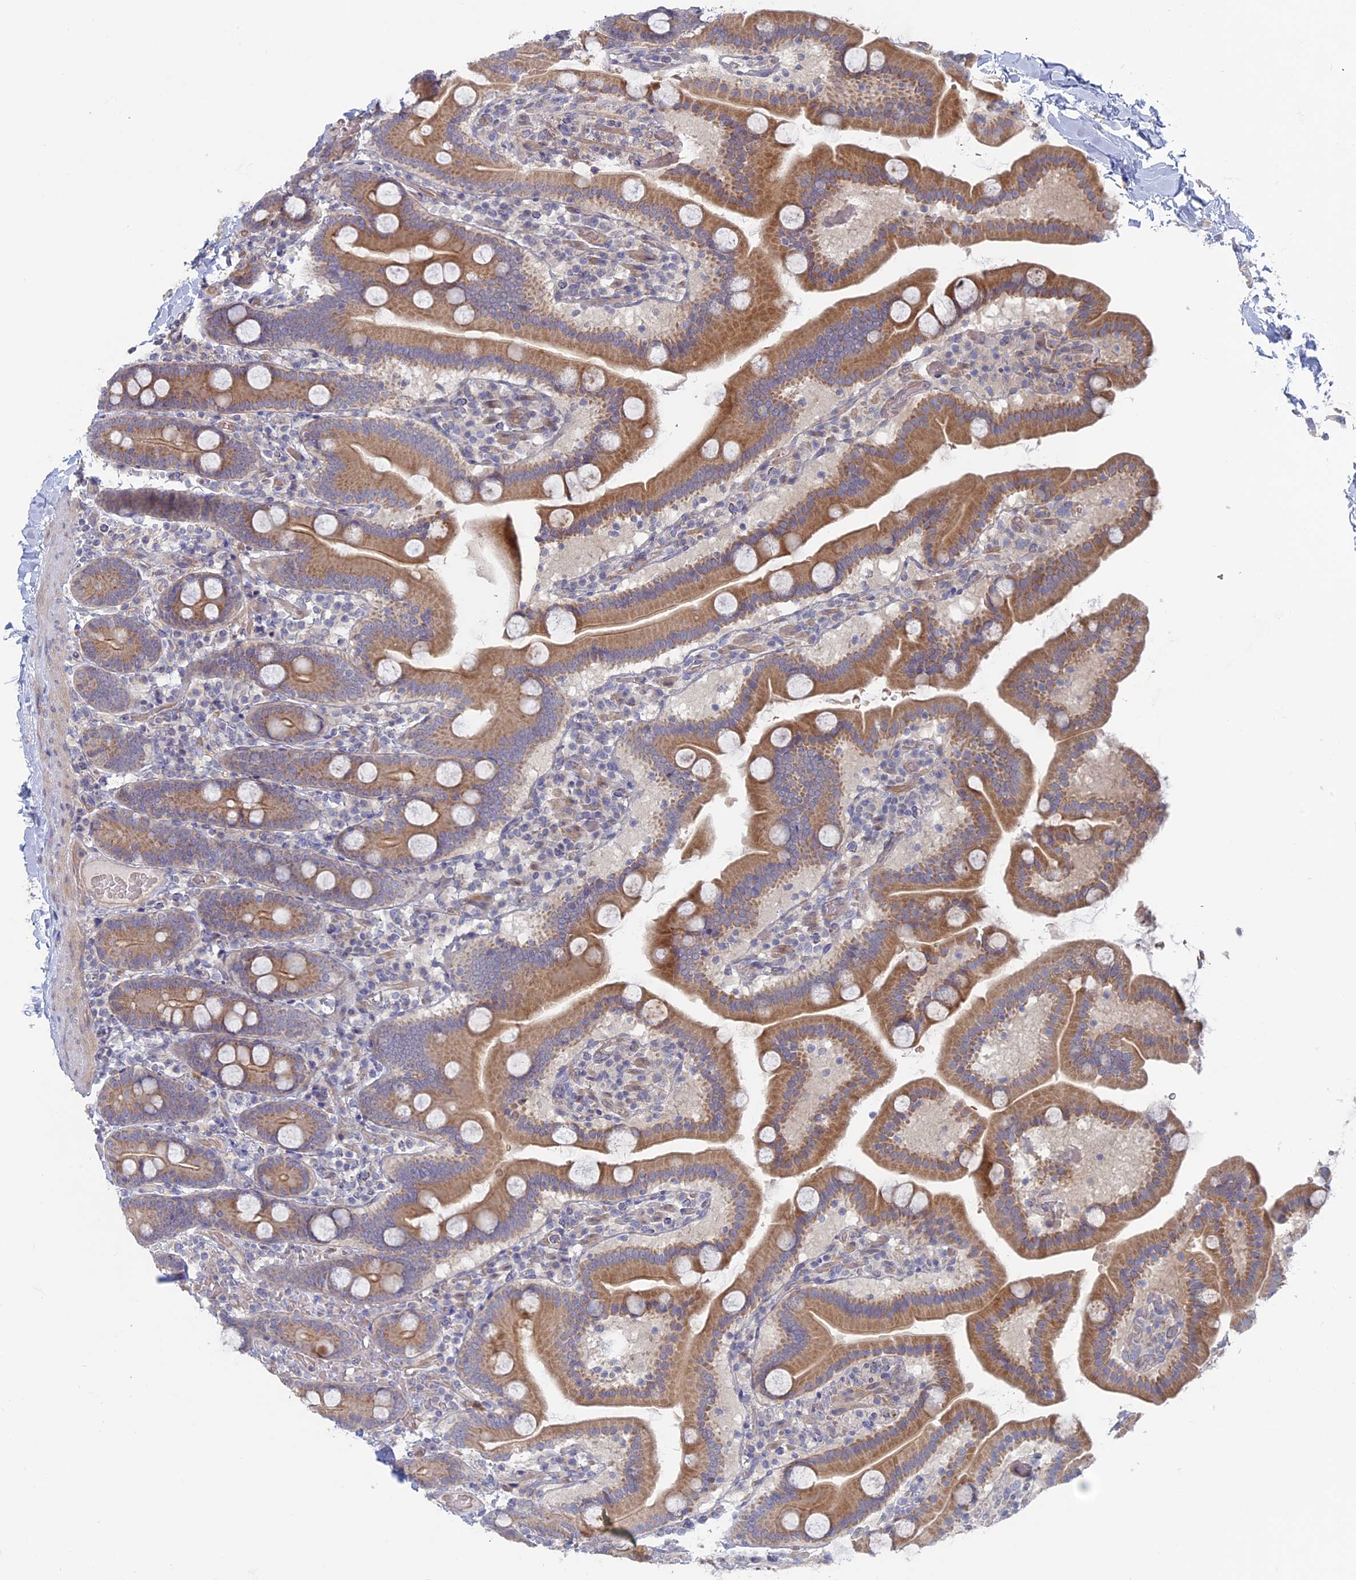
{"staining": {"intensity": "moderate", "quantity": ">75%", "location": "cytoplasmic/membranous"}, "tissue": "duodenum", "cell_type": "Glandular cells", "image_type": "normal", "snomed": [{"axis": "morphology", "description": "Normal tissue, NOS"}, {"axis": "topography", "description": "Duodenum"}], "caption": "Duodenum stained for a protein (brown) displays moderate cytoplasmic/membranous positive positivity in approximately >75% of glandular cells.", "gene": "TBC1D30", "patient": {"sex": "male", "age": 55}}